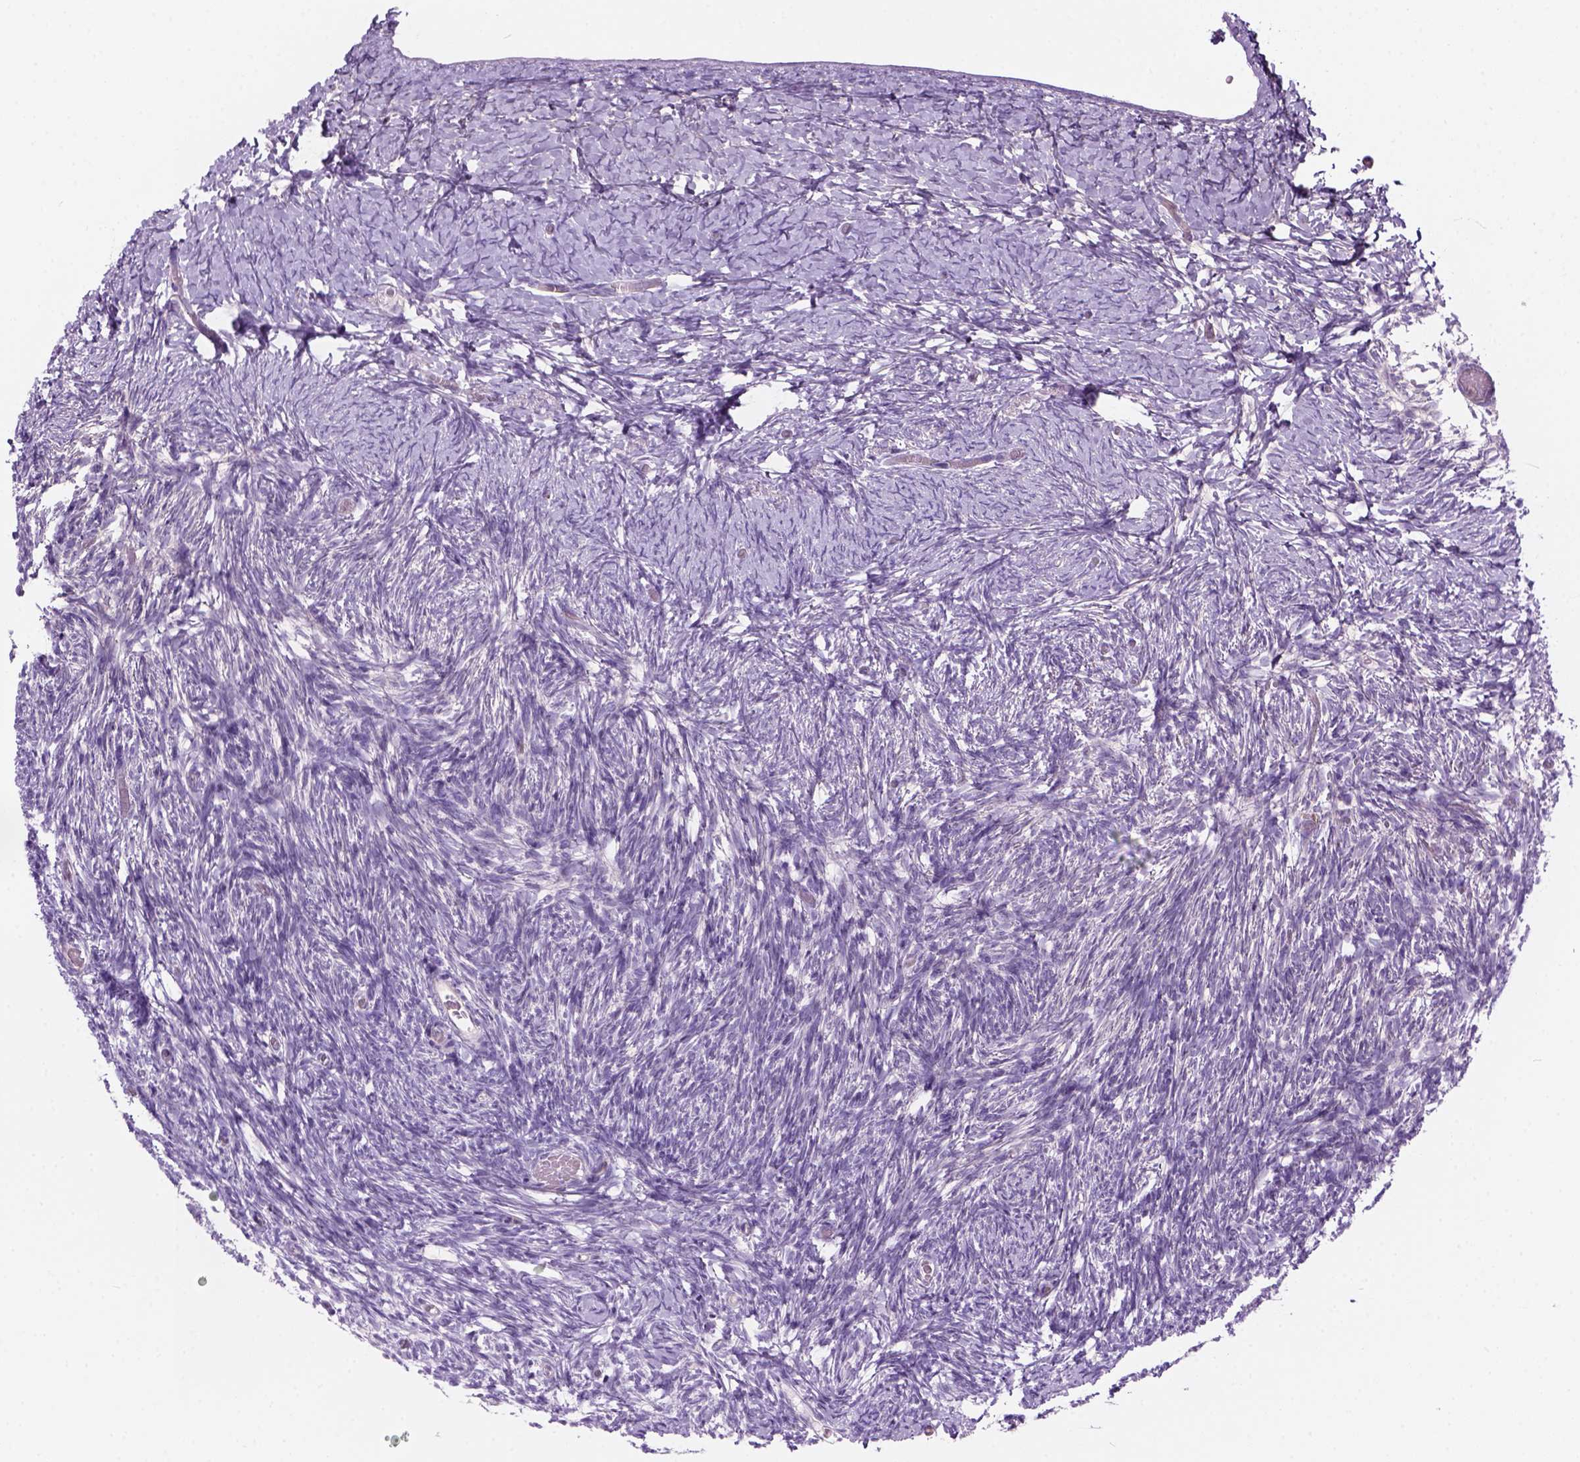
{"staining": {"intensity": "negative", "quantity": "none", "location": "none"}, "tissue": "ovary", "cell_type": "Follicle cells", "image_type": "normal", "snomed": [{"axis": "morphology", "description": "Normal tissue, NOS"}, {"axis": "topography", "description": "Ovary"}], "caption": "A high-resolution image shows IHC staining of unremarkable ovary, which displays no significant expression in follicle cells. (Brightfield microscopy of DAB (3,3'-diaminobenzidine) IHC at high magnification).", "gene": "CD84", "patient": {"sex": "female", "age": 39}}